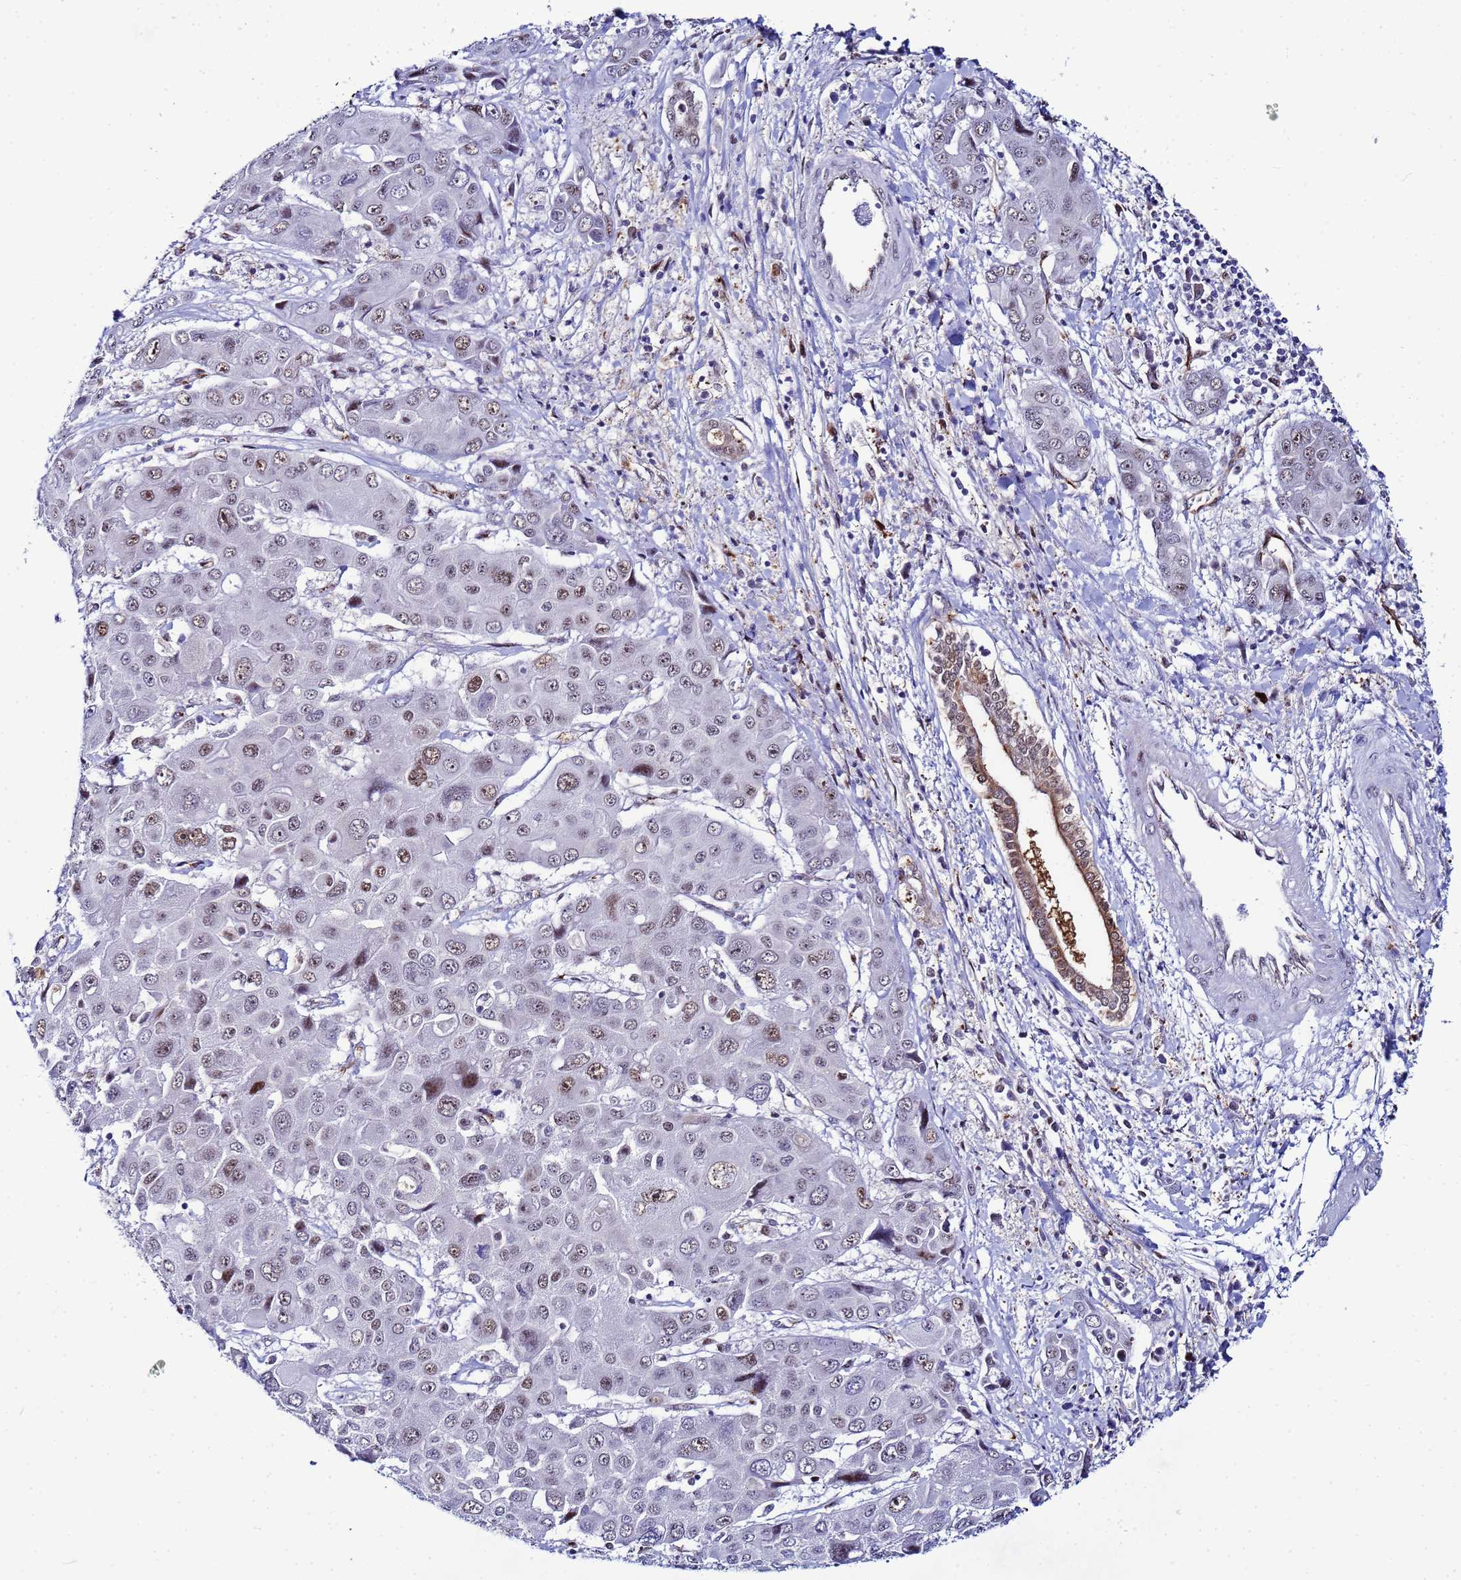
{"staining": {"intensity": "moderate", "quantity": "25%-75%", "location": "nuclear"}, "tissue": "liver cancer", "cell_type": "Tumor cells", "image_type": "cancer", "snomed": [{"axis": "morphology", "description": "Cholangiocarcinoma"}, {"axis": "topography", "description": "Liver"}], "caption": "Brown immunohistochemical staining in liver cancer displays moderate nuclear positivity in about 25%-75% of tumor cells.", "gene": "SLC25A37", "patient": {"sex": "male", "age": 67}}